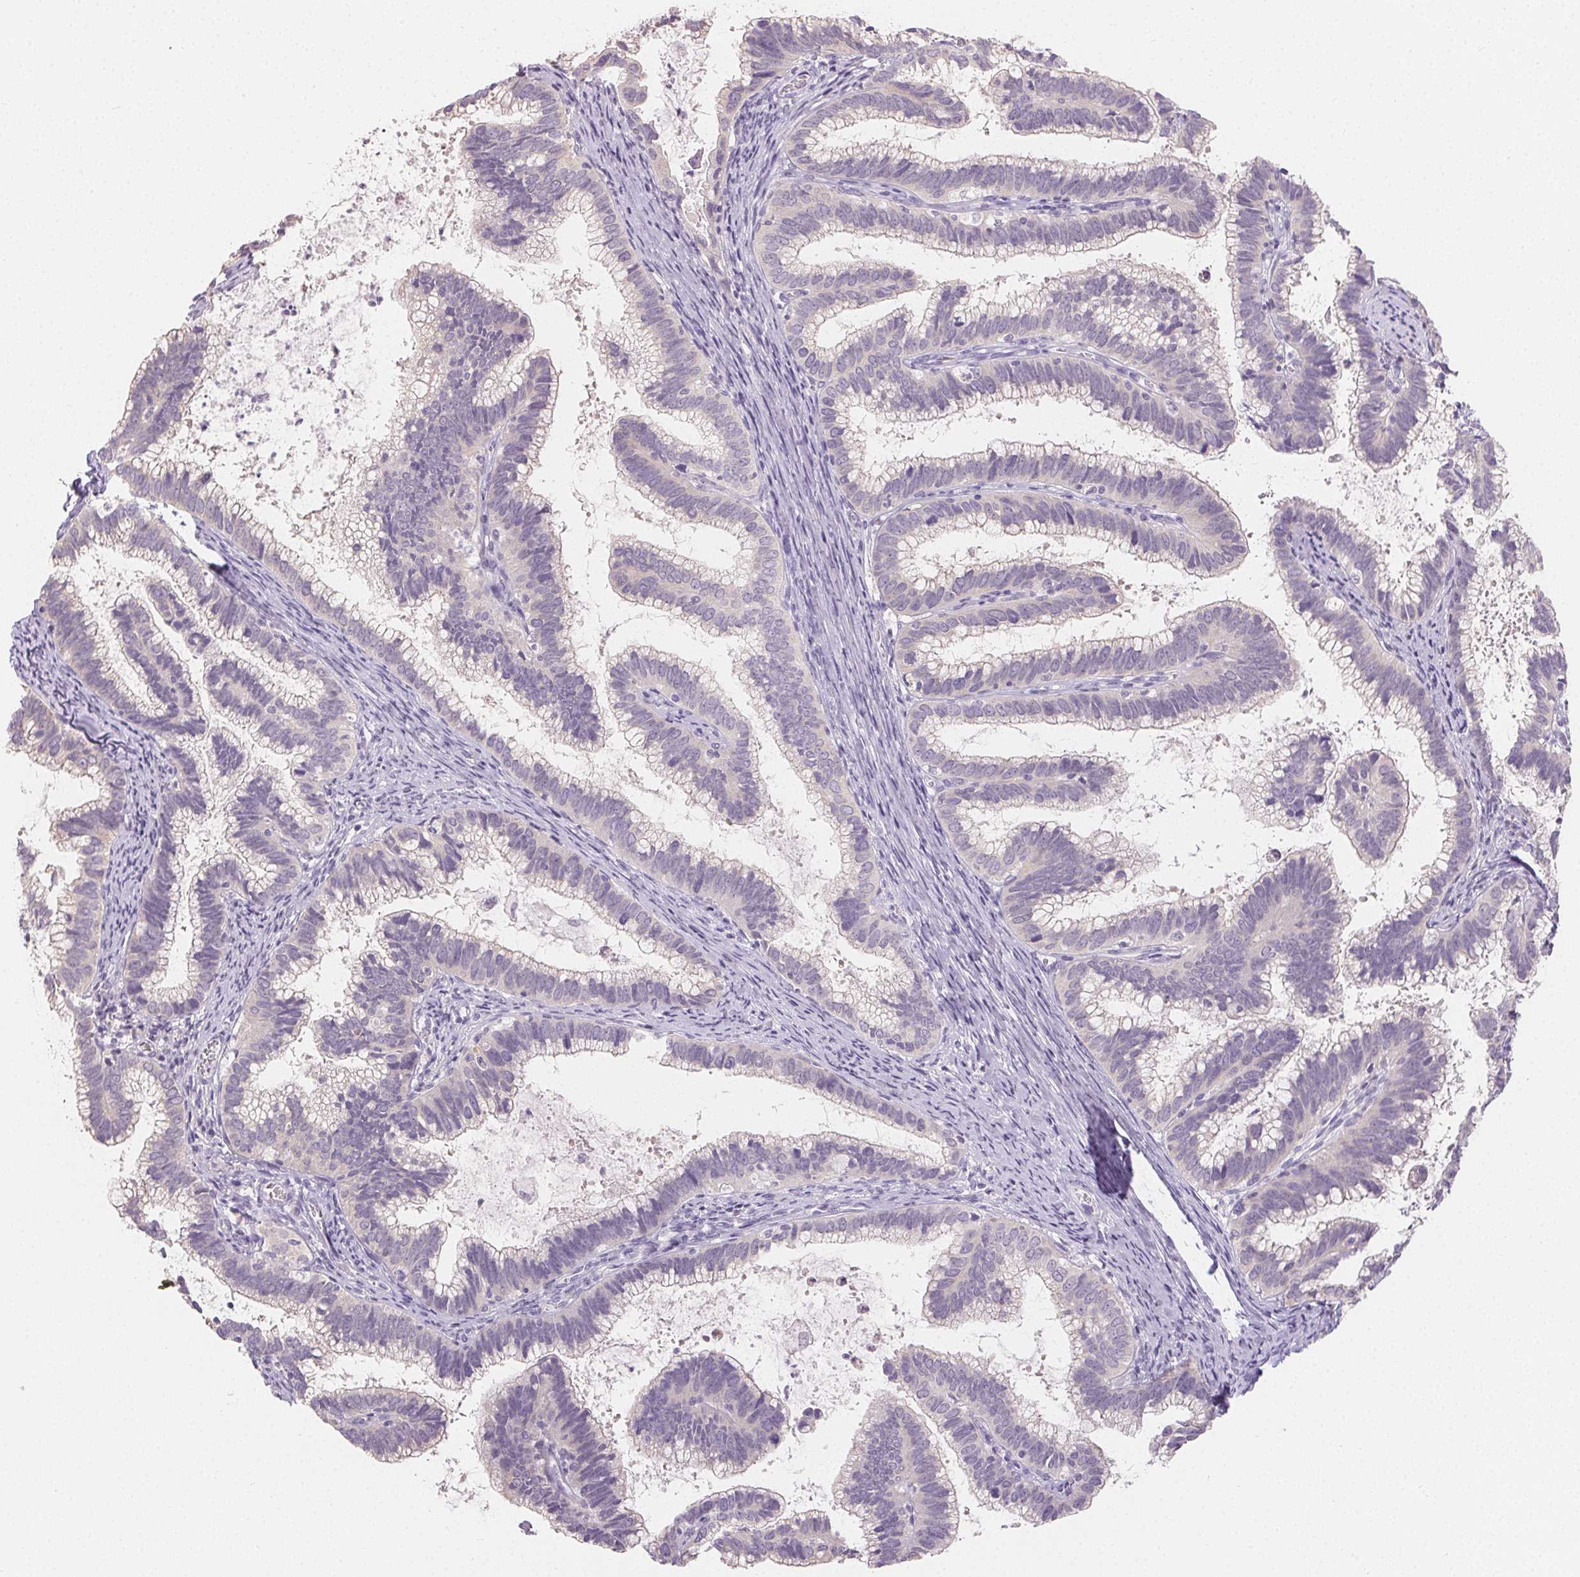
{"staining": {"intensity": "negative", "quantity": "none", "location": "none"}, "tissue": "cervical cancer", "cell_type": "Tumor cells", "image_type": "cancer", "snomed": [{"axis": "morphology", "description": "Adenocarcinoma, NOS"}, {"axis": "topography", "description": "Cervix"}], "caption": "Tumor cells are negative for protein expression in human cervical cancer.", "gene": "SFTPD", "patient": {"sex": "female", "age": 61}}